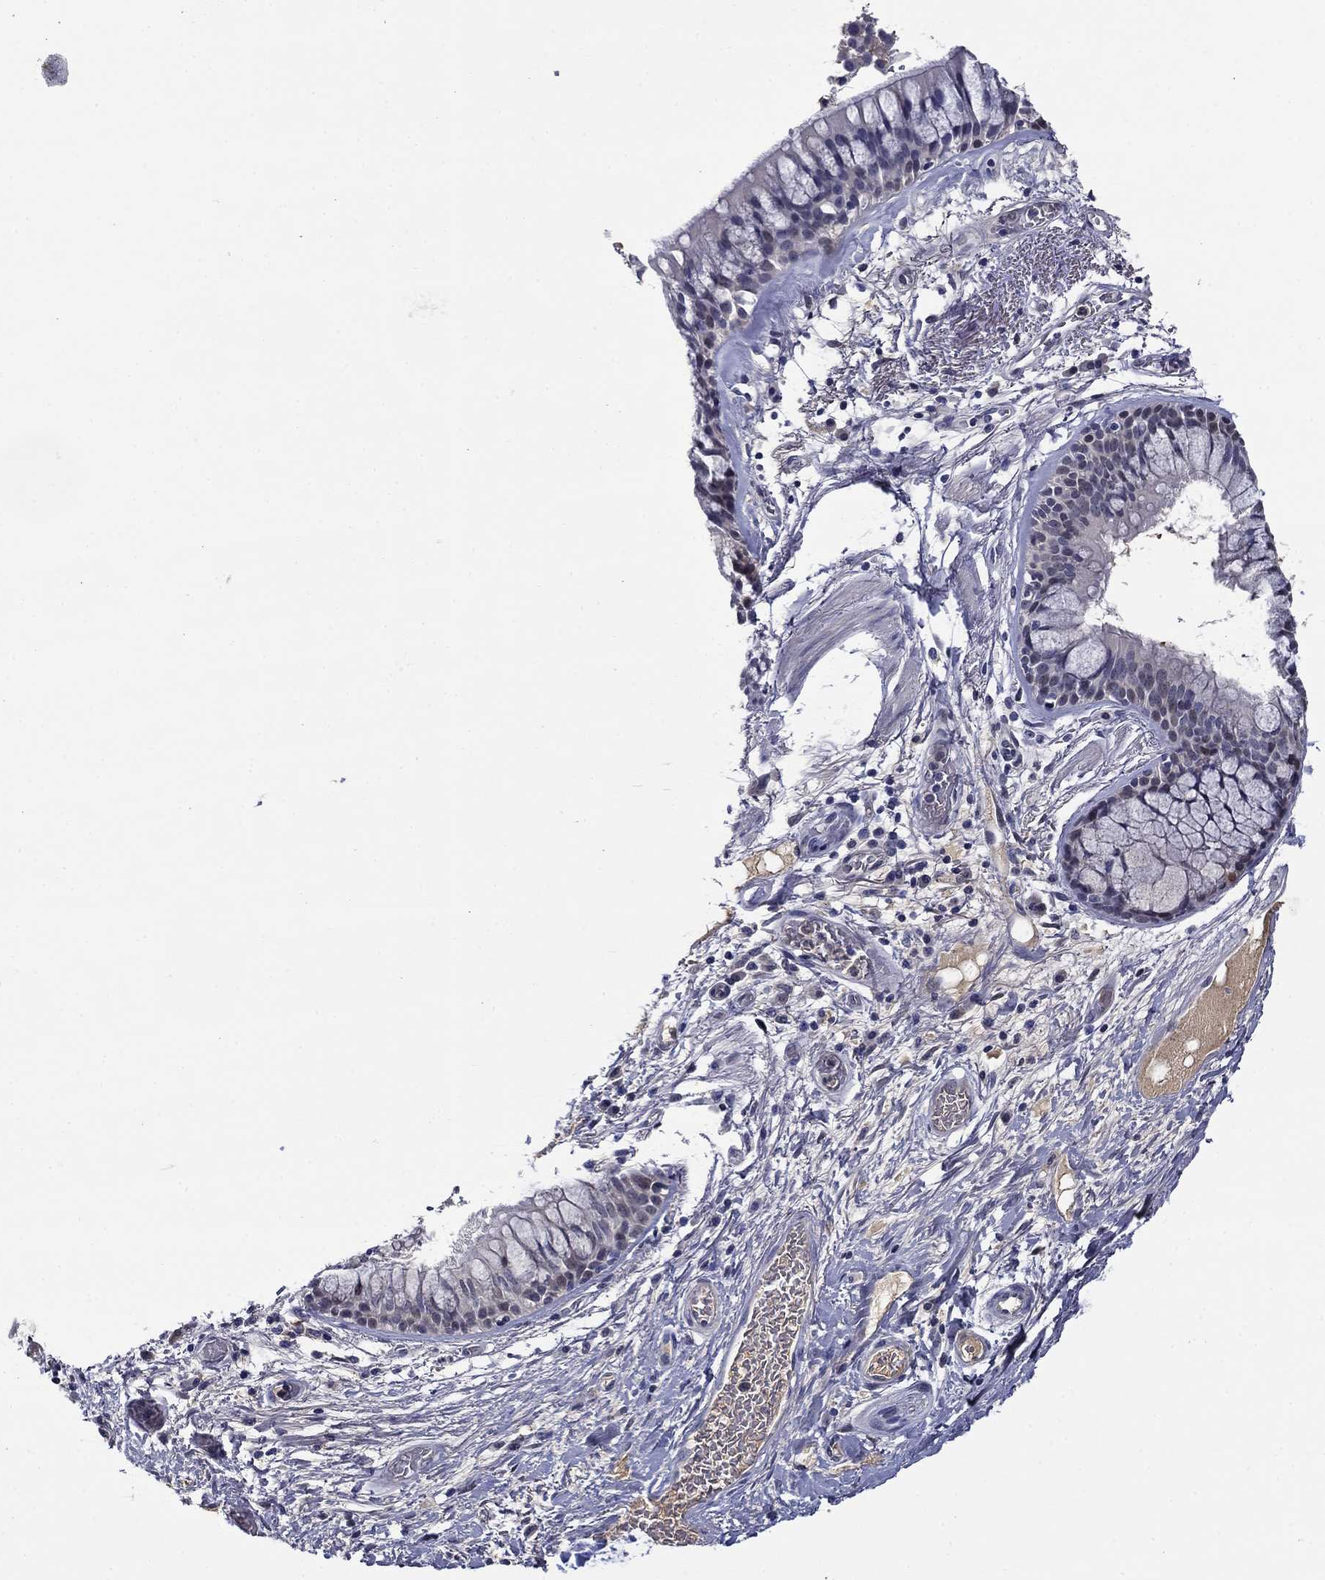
{"staining": {"intensity": "negative", "quantity": "none", "location": "none"}, "tissue": "bronchus", "cell_type": "Respiratory epithelial cells", "image_type": "normal", "snomed": [{"axis": "morphology", "description": "Normal tissue, NOS"}, {"axis": "topography", "description": "Bronchus"}, {"axis": "topography", "description": "Lung"}], "caption": "High power microscopy histopathology image of an immunohistochemistry histopathology image of unremarkable bronchus, revealing no significant staining in respiratory epithelial cells.", "gene": "DDTL", "patient": {"sex": "female", "age": 57}}